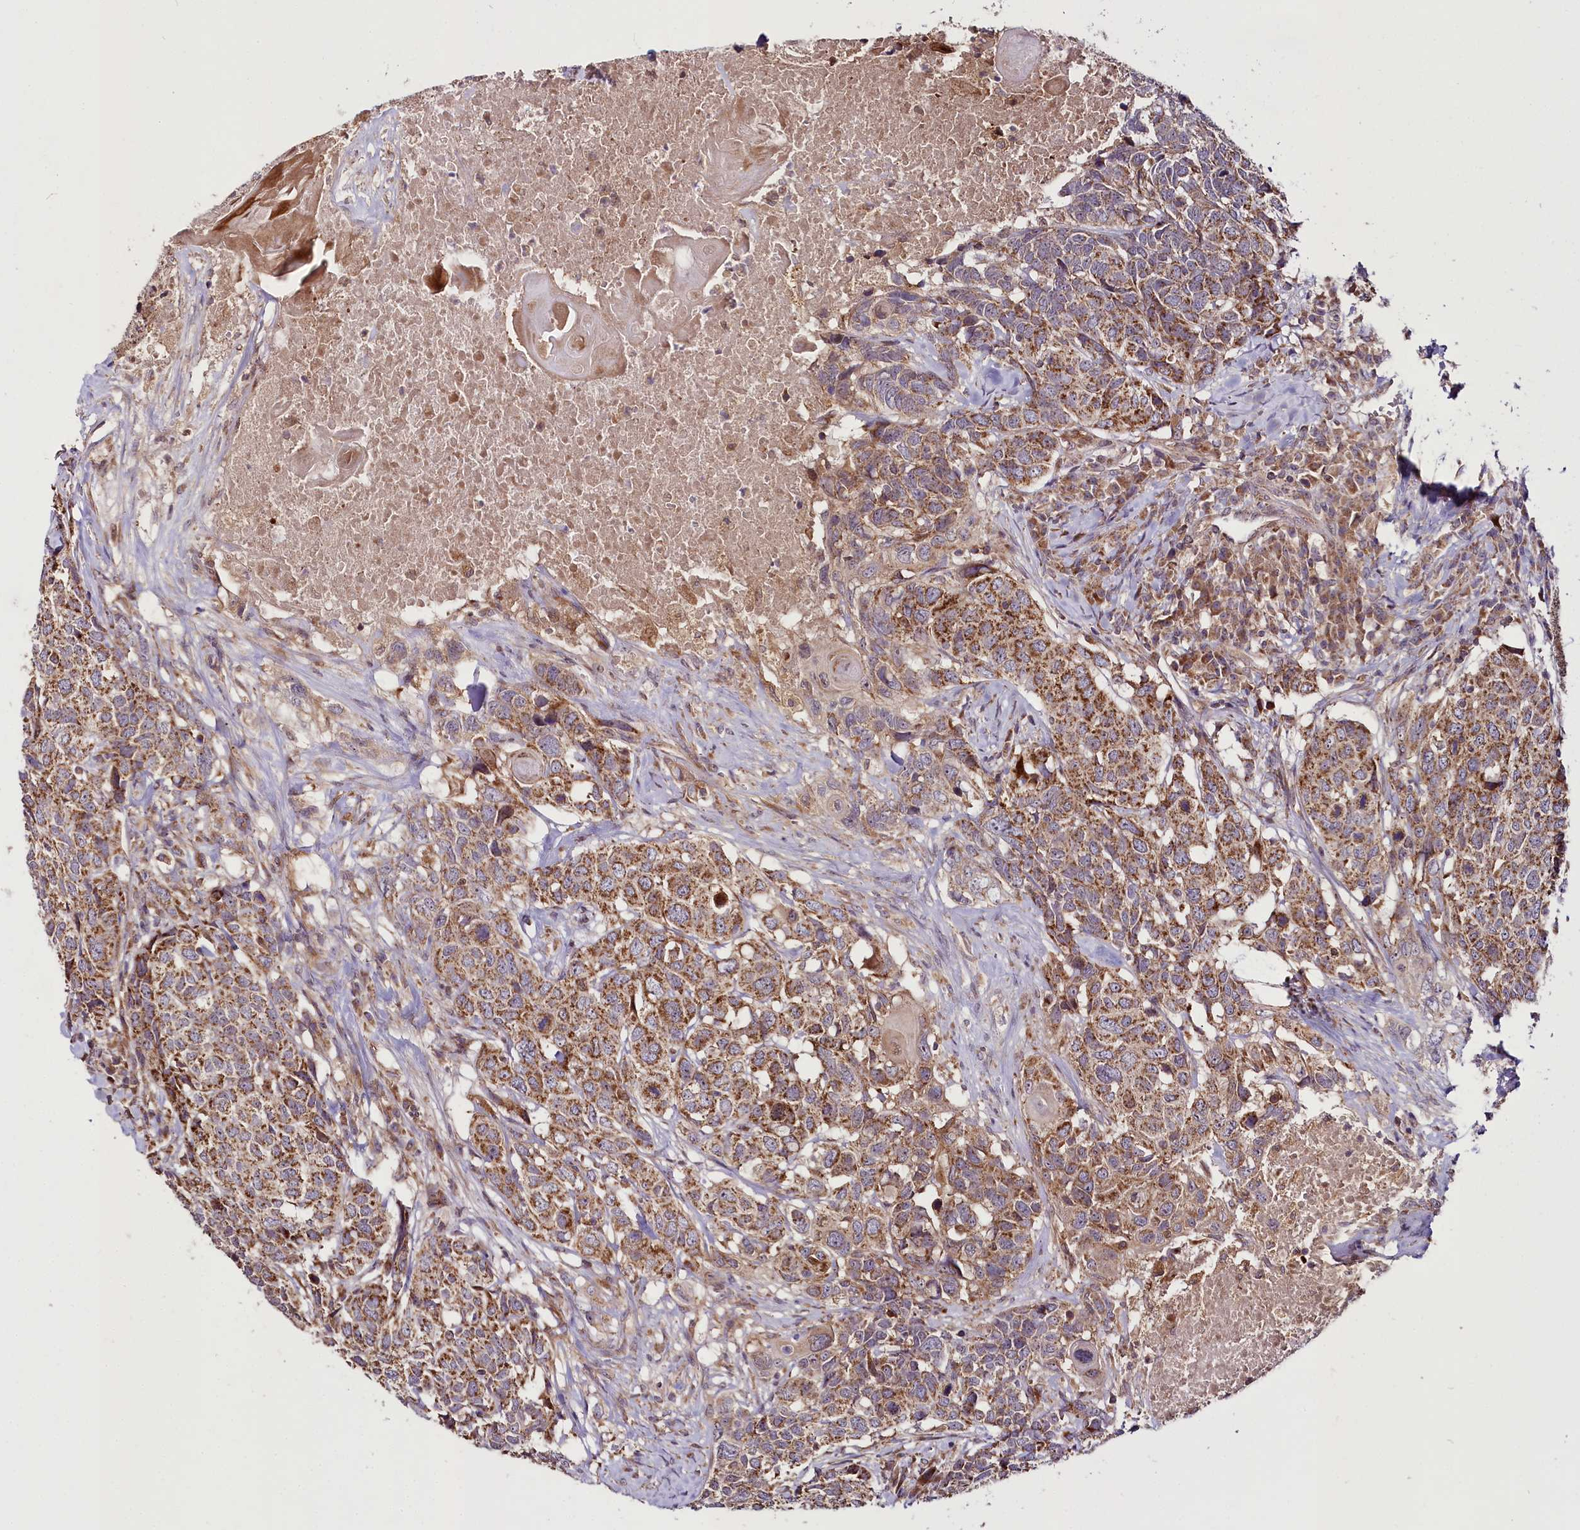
{"staining": {"intensity": "moderate", "quantity": ">75%", "location": "cytoplasmic/membranous"}, "tissue": "head and neck cancer", "cell_type": "Tumor cells", "image_type": "cancer", "snomed": [{"axis": "morphology", "description": "Squamous cell carcinoma, NOS"}, {"axis": "topography", "description": "Head-Neck"}], "caption": "The histopathology image reveals staining of head and neck squamous cell carcinoma, revealing moderate cytoplasmic/membranous protein positivity (brown color) within tumor cells.", "gene": "RAB7A", "patient": {"sex": "male", "age": 66}}